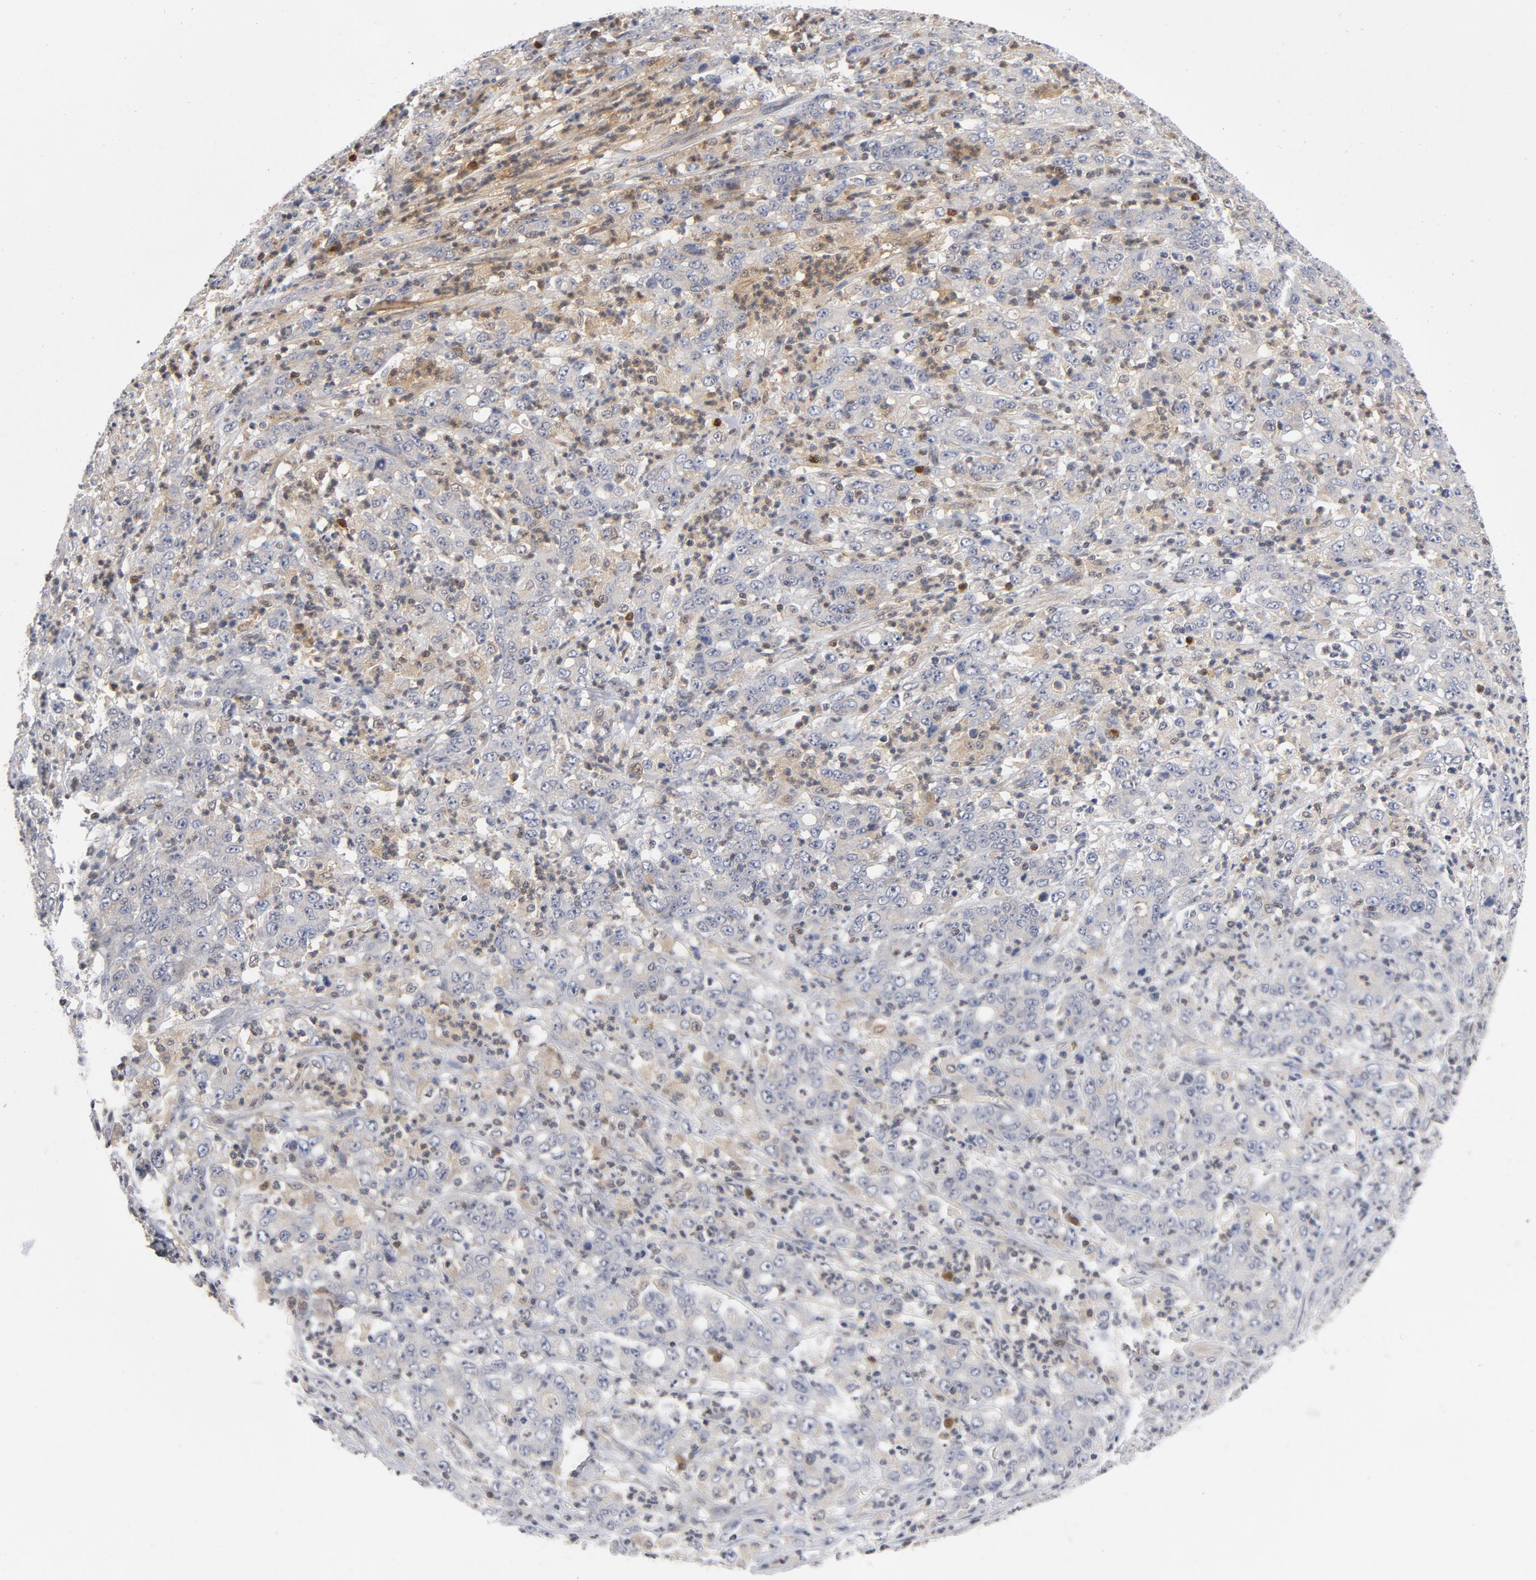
{"staining": {"intensity": "weak", "quantity": "<25%", "location": "cytoplasmic/membranous"}, "tissue": "stomach cancer", "cell_type": "Tumor cells", "image_type": "cancer", "snomed": [{"axis": "morphology", "description": "Adenocarcinoma, NOS"}, {"axis": "topography", "description": "Stomach, lower"}], "caption": "Immunohistochemical staining of human adenocarcinoma (stomach) exhibits no significant expression in tumor cells.", "gene": "TRADD", "patient": {"sex": "female", "age": 71}}